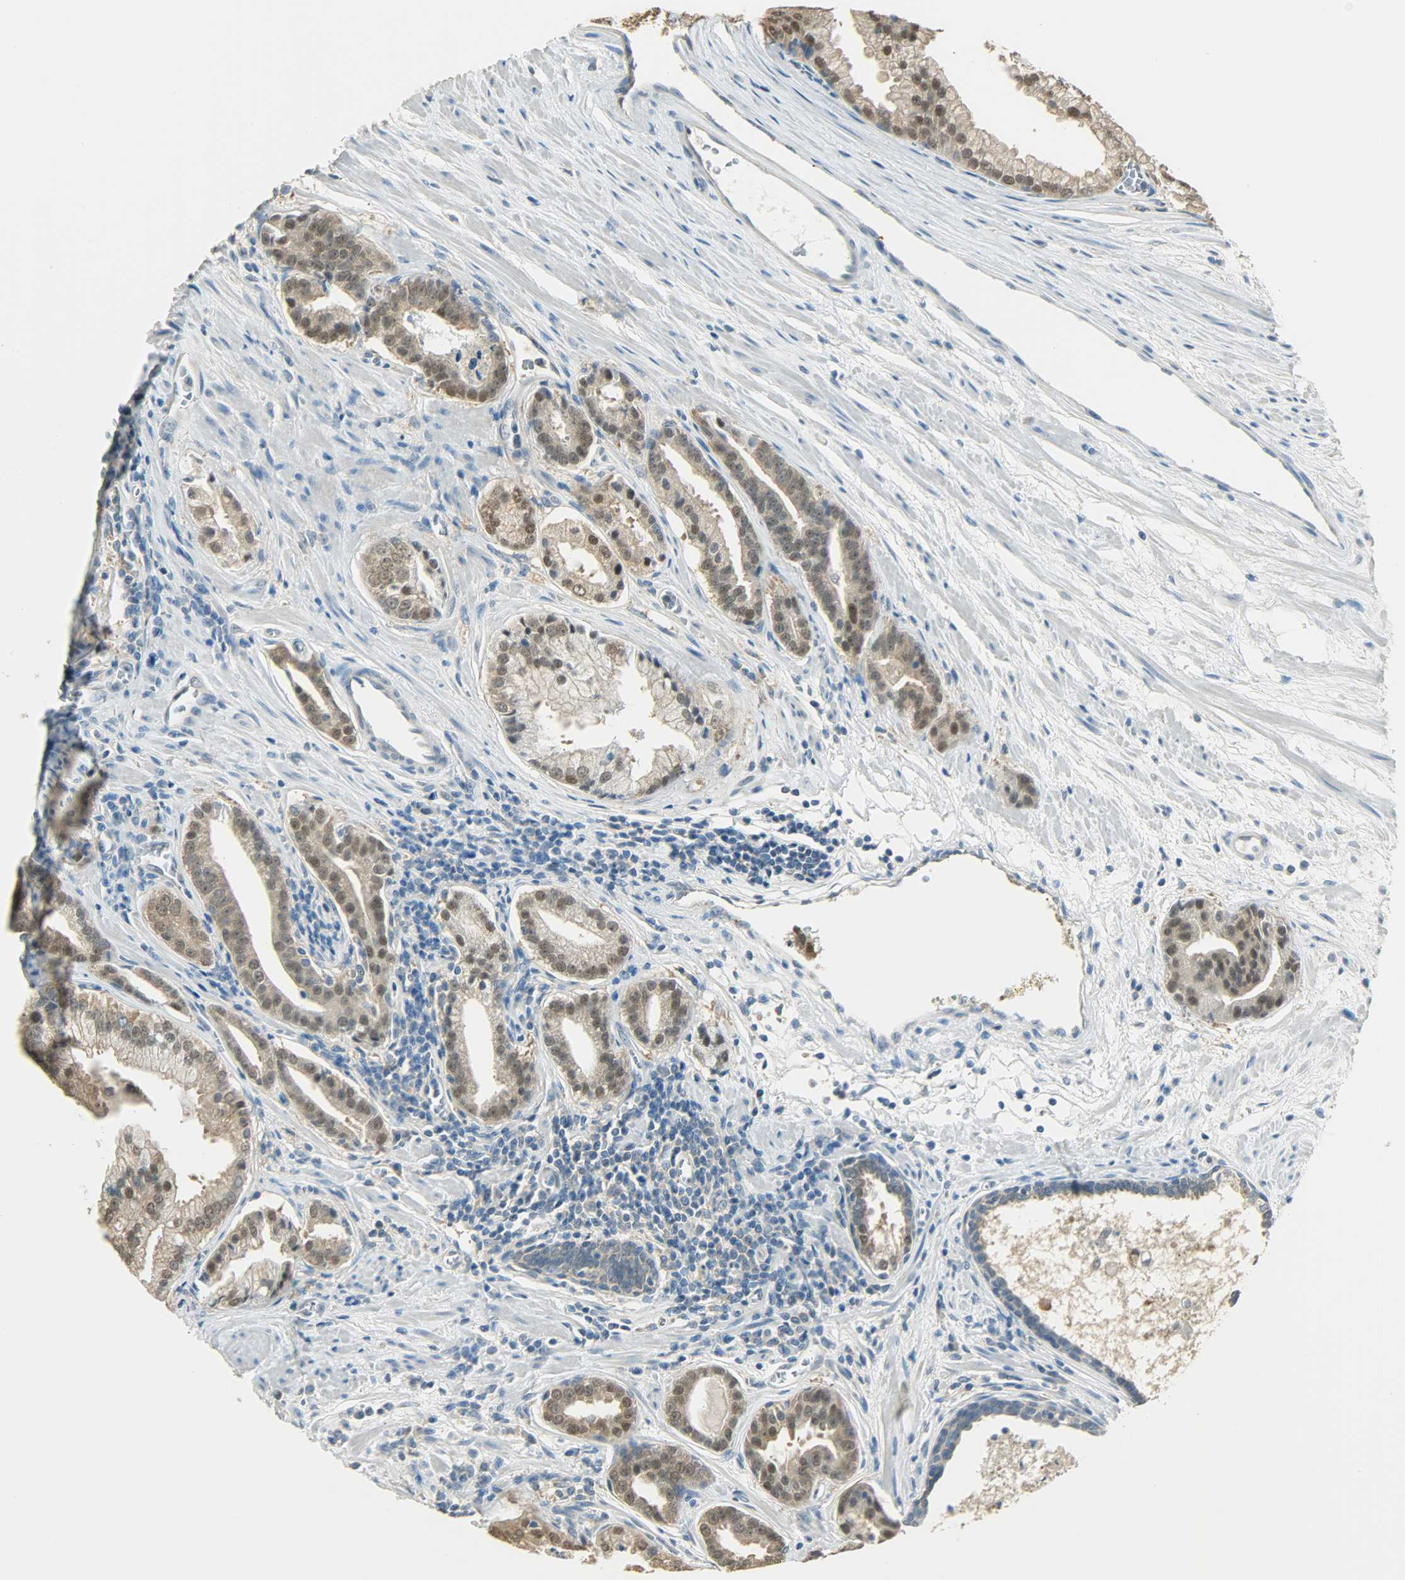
{"staining": {"intensity": "moderate", "quantity": ">75%", "location": "cytoplasmic/membranous,nuclear"}, "tissue": "prostate cancer", "cell_type": "Tumor cells", "image_type": "cancer", "snomed": [{"axis": "morphology", "description": "Adenocarcinoma, High grade"}, {"axis": "topography", "description": "Prostate"}], "caption": "Immunohistochemistry of adenocarcinoma (high-grade) (prostate) exhibits medium levels of moderate cytoplasmic/membranous and nuclear positivity in about >75% of tumor cells.", "gene": "PRMT5", "patient": {"sex": "male", "age": 67}}